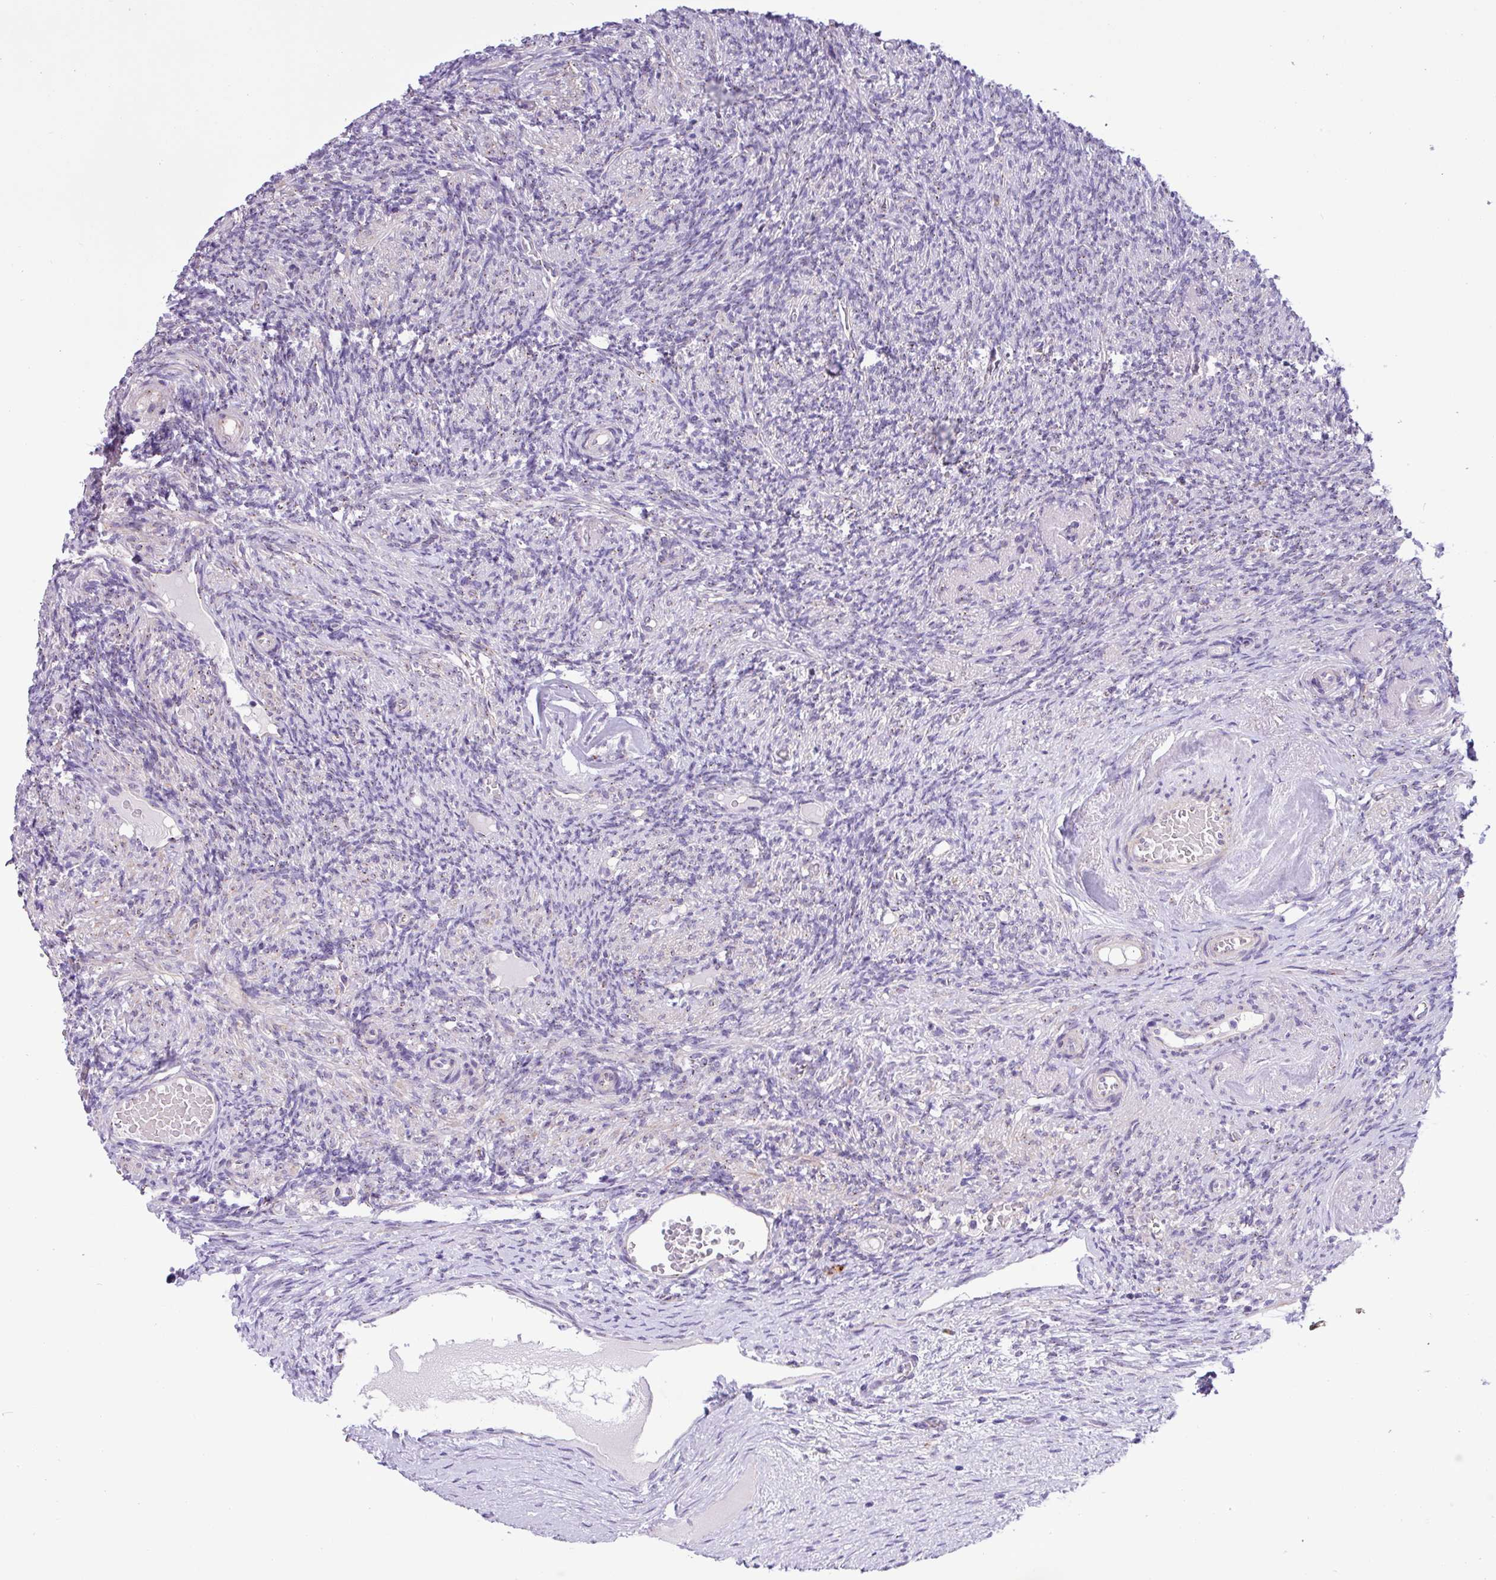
{"staining": {"intensity": "weak", "quantity": "<25%", "location": "cytoplasmic/membranous"}, "tissue": "ovary", "cell_type": "Ovarian stroma cells", "image_type": "normal", "snomed": [{"axis": "morphology", "description": "Normal tissue, NOS"}, {"axis": "topography", "description": "Ovary"}], "caption": "This is an immunohistochemistry micrograph of unremarkable ovary. There is no staining in ovarian stroma cells.", "gene": "SPINK8", "patient": {"sex": "female", "age": 51}}